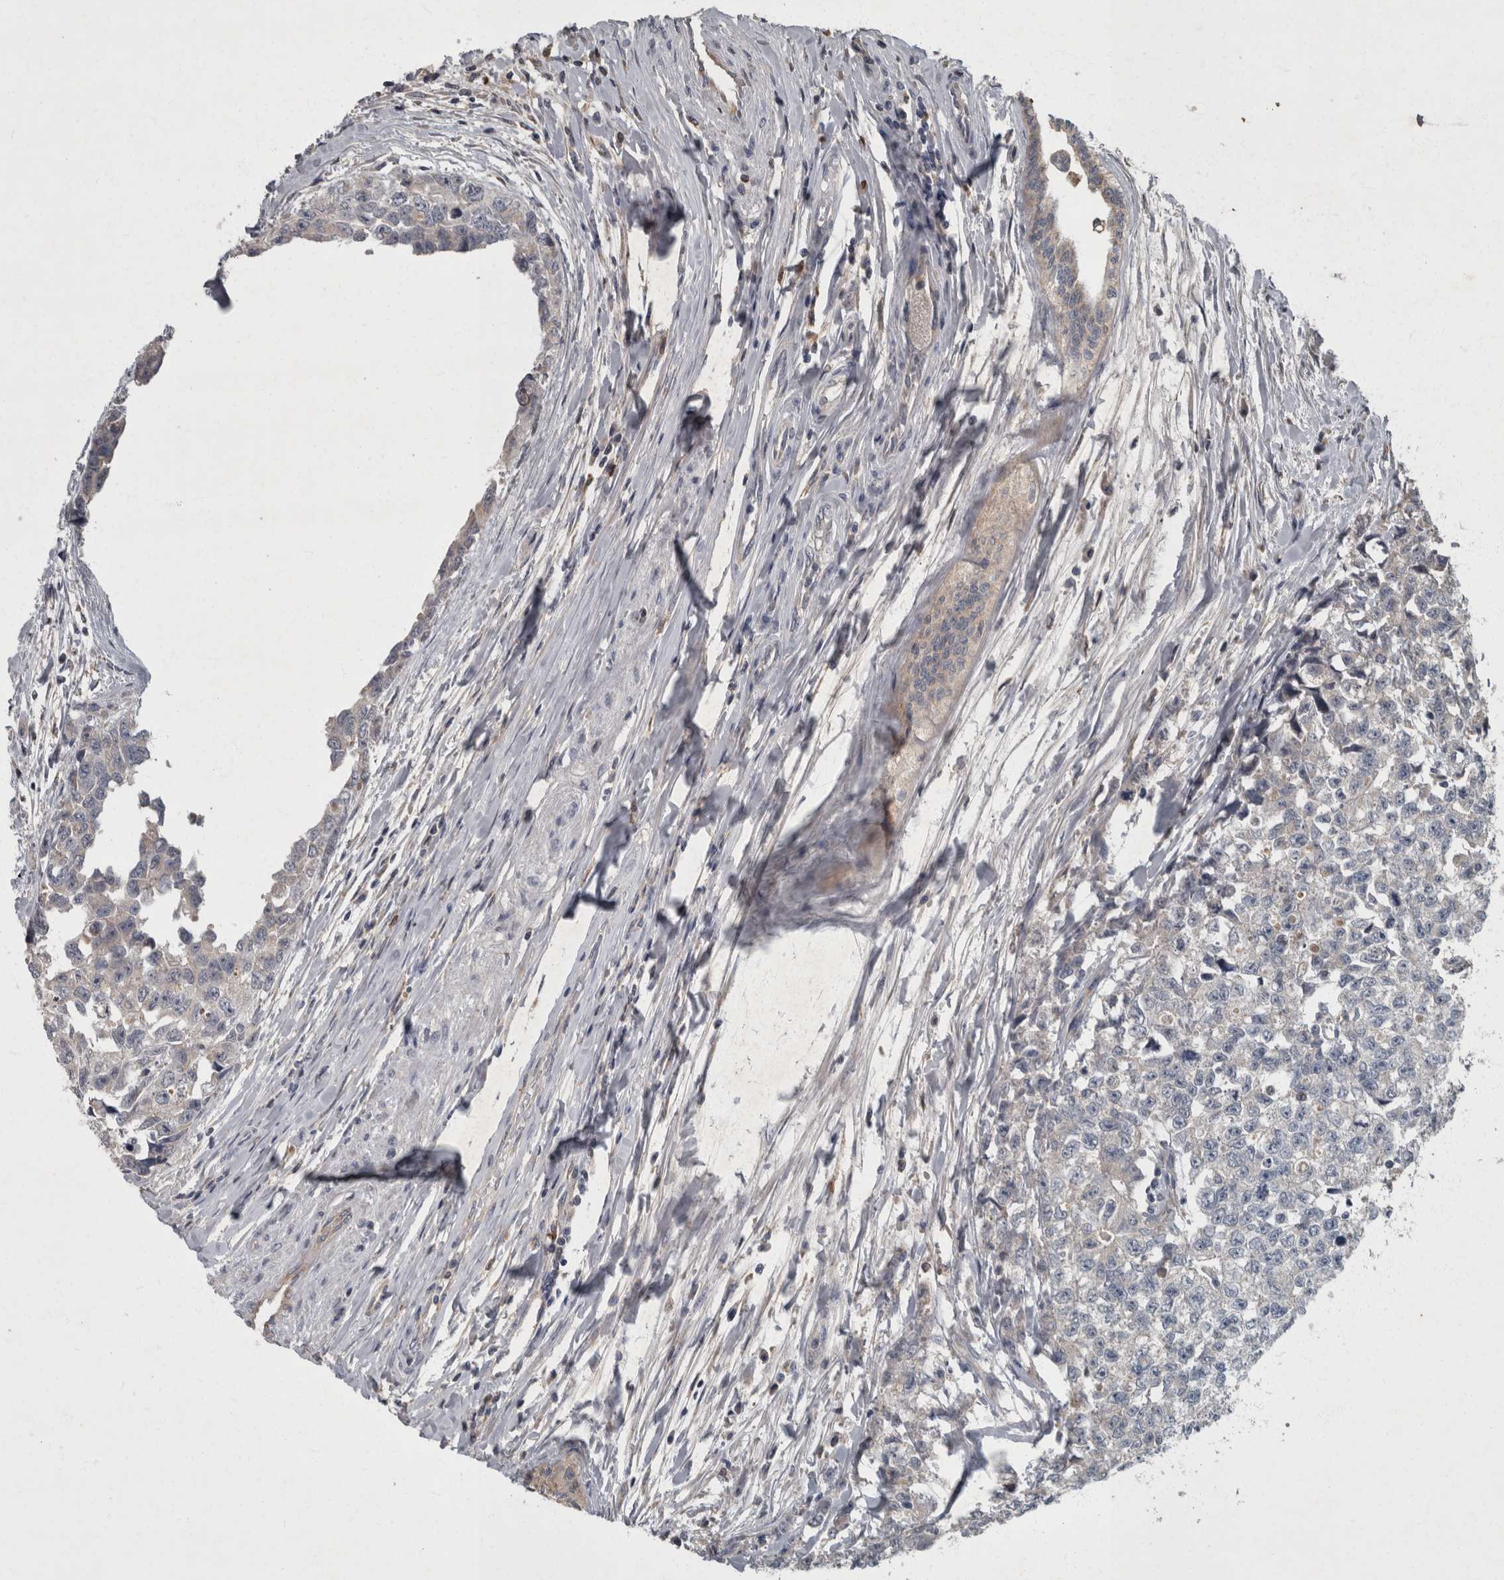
{"staining": {"intensity": "negative", "quantity": "none", "location": "none"}, "tissue": "testis cancer", "cell_type": "Tumor cells", "image_type": "cancer", "snomed": [{"axis": "morphology", "description": "Carcinoma, Embryonal, NOS"}, {"axis": "topography", "description": "Testis"}], "caption": "An immunohistochemistry (IHC) histopathology image of testis embryonal carcinoma is shown. There is no staining in tumor cells of testis embryonal carcinoma.", "gene": "PPP1R3C", "patient": {"sex": "male", "age": 28}}